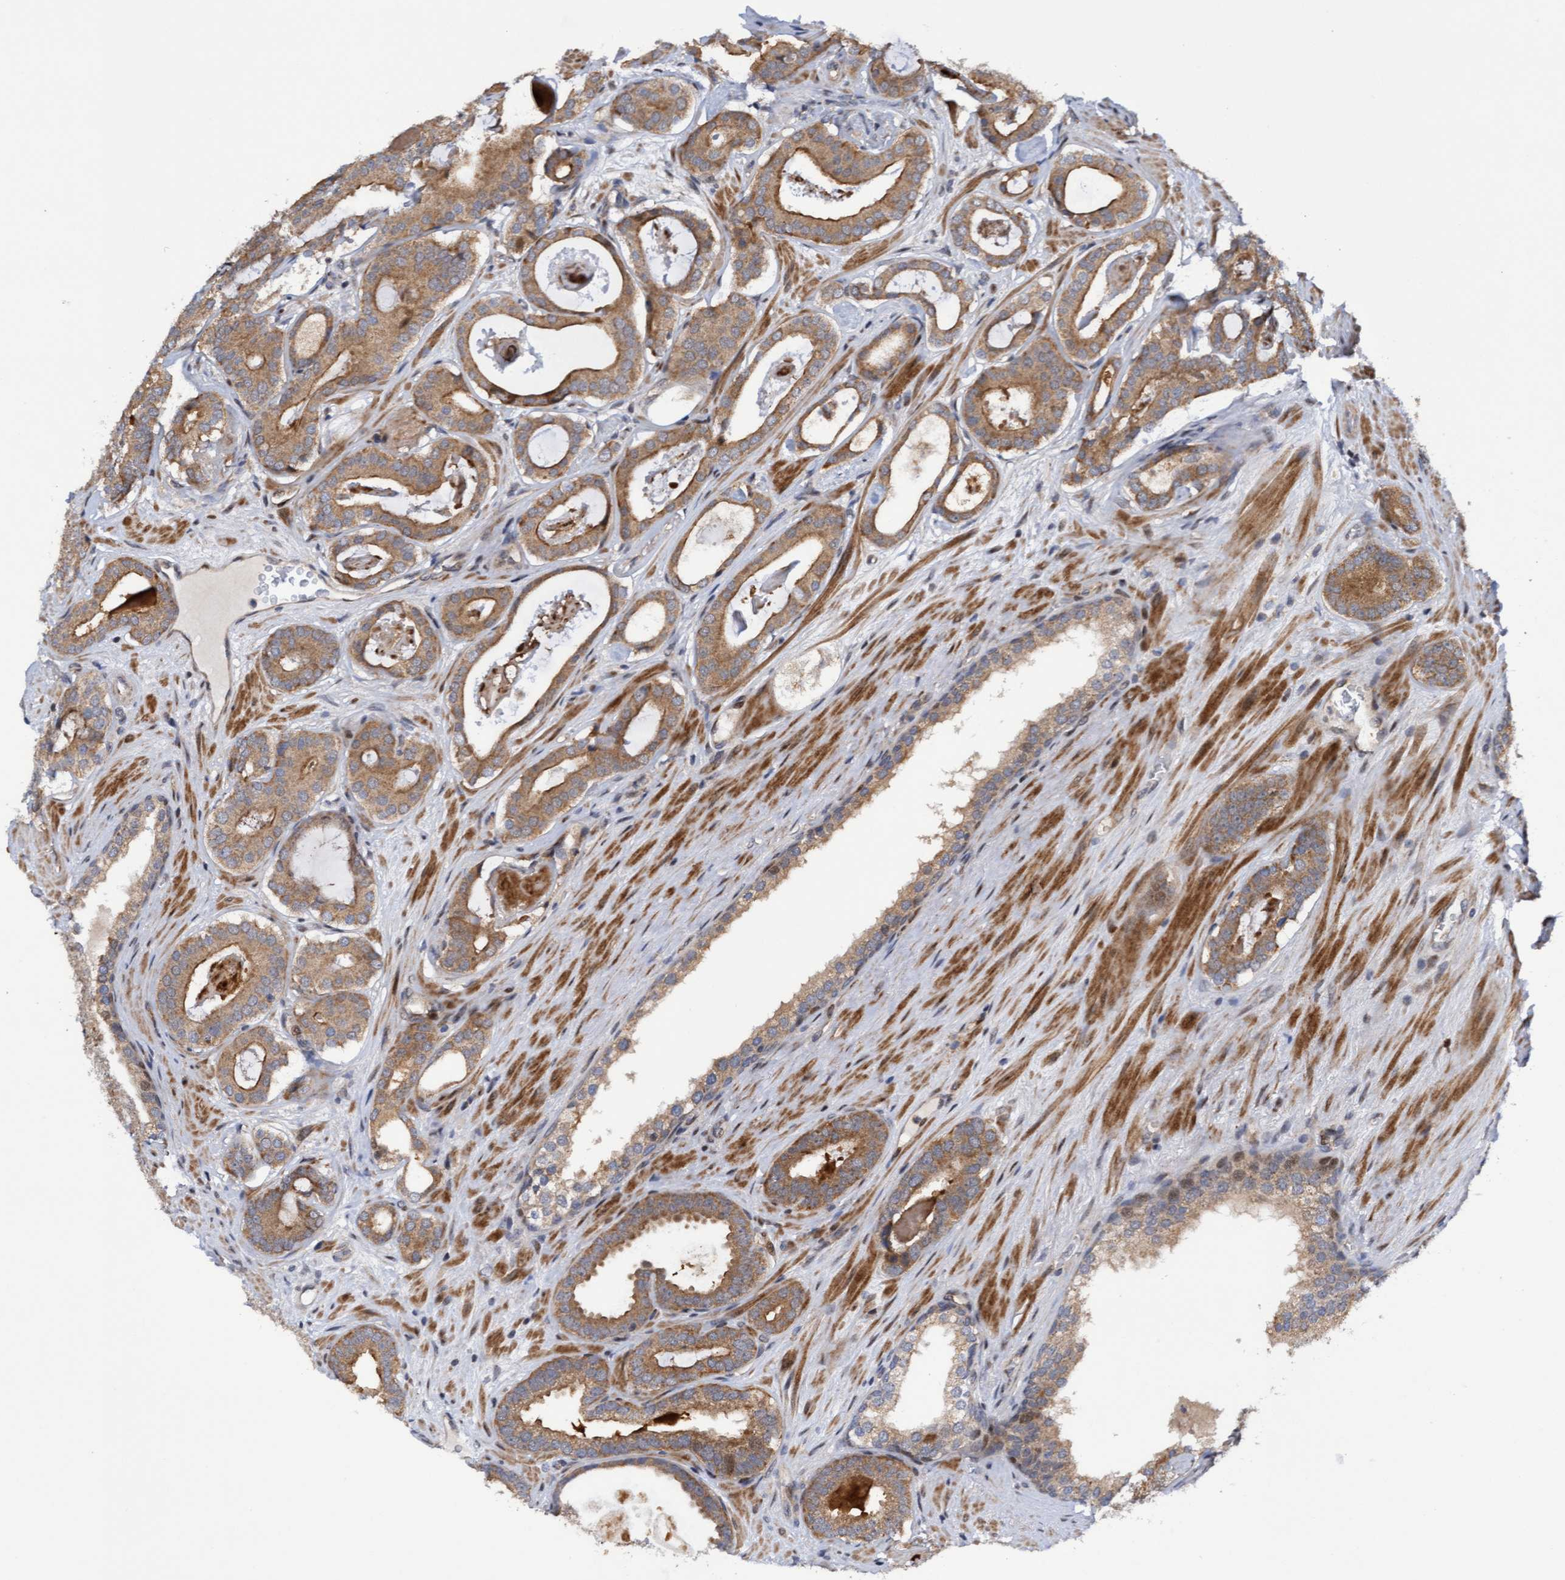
{"staining": {"intensity": "moderate", "quantity": ">75%", "location": "cytoplasmic/membranous"}, "tissue": "prostate cancer", "cell_type": "Tumor cells", "image_type": "cancer", "snomed": [{"axis": "morphology", "description": "Adenocarcinoma, High grade"}, {"axis": "topography", "description": "Prostate"}], "caption": "IHC micrograph of prostate cancer stained for a protein (brown), which displays medium levels of moderate cytoplasmic/membranous positivity in approximately >75% of tumor cells.", "gene": "ITFG1", "patient": {"sex": "male", "age": 60}}